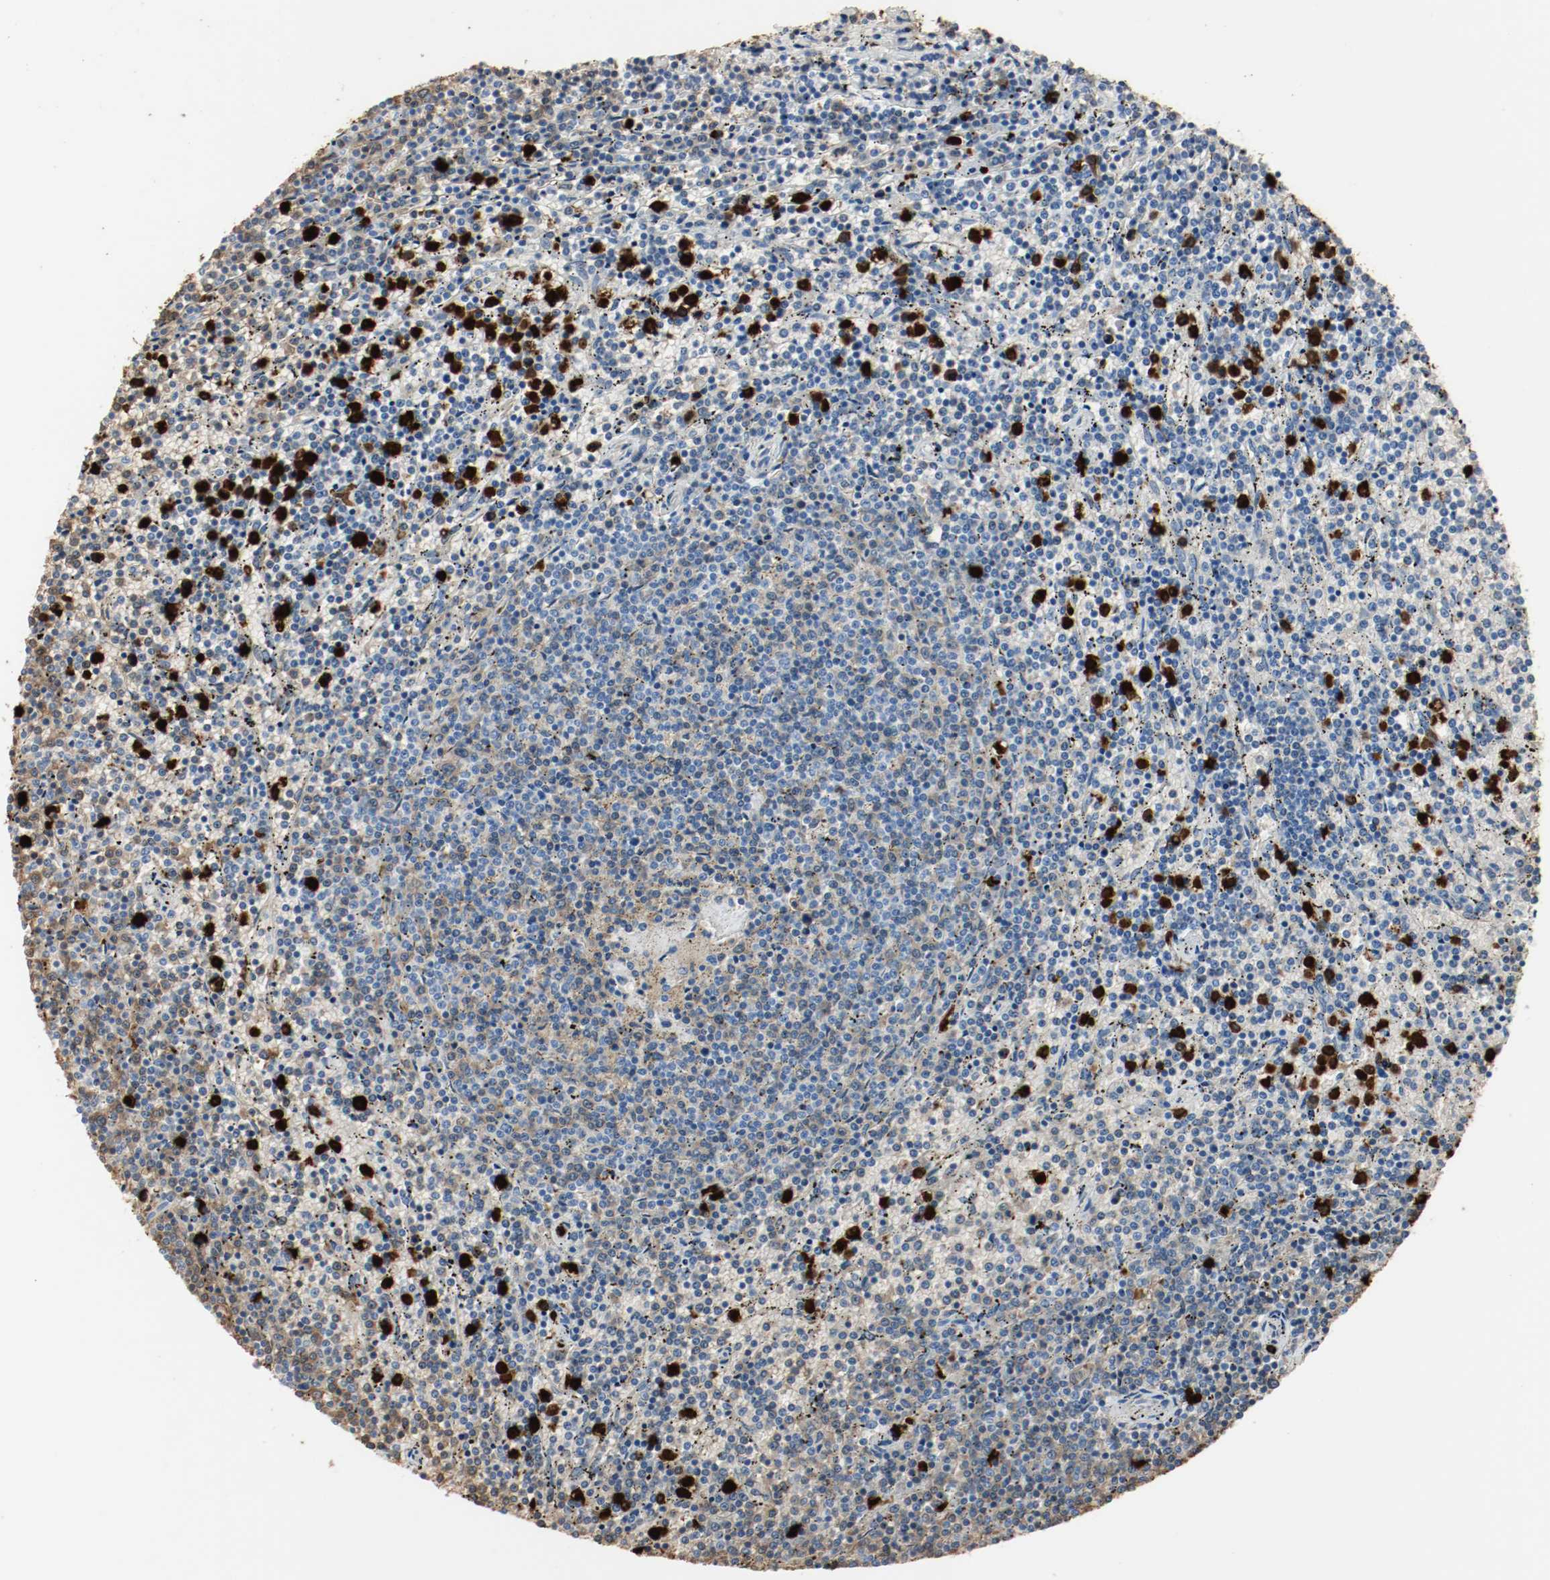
{"staining": {"intensity": "weak", "quantity": "25%-75%", "location": "cytoplasmic/membranous"}, "tissue": "lymphoma", "cell_type": "Tumor cells", "image_type": "cancer", "snomed": [{"axis": "morphology", "description": "Malignant lymphoma, non-Hodgkin's type, Low grade"}, {"axis": "topography", "description": "Spleen"}], "caption": "The photomicrograph demonstrates immunohistochemical staining of lymphoma. There is weak cytoplasmic/membranous expression is present in about 25%-75% of tumor cells.", "gene": "S100A9", "patient": {"sex": "female", "age": 50}}